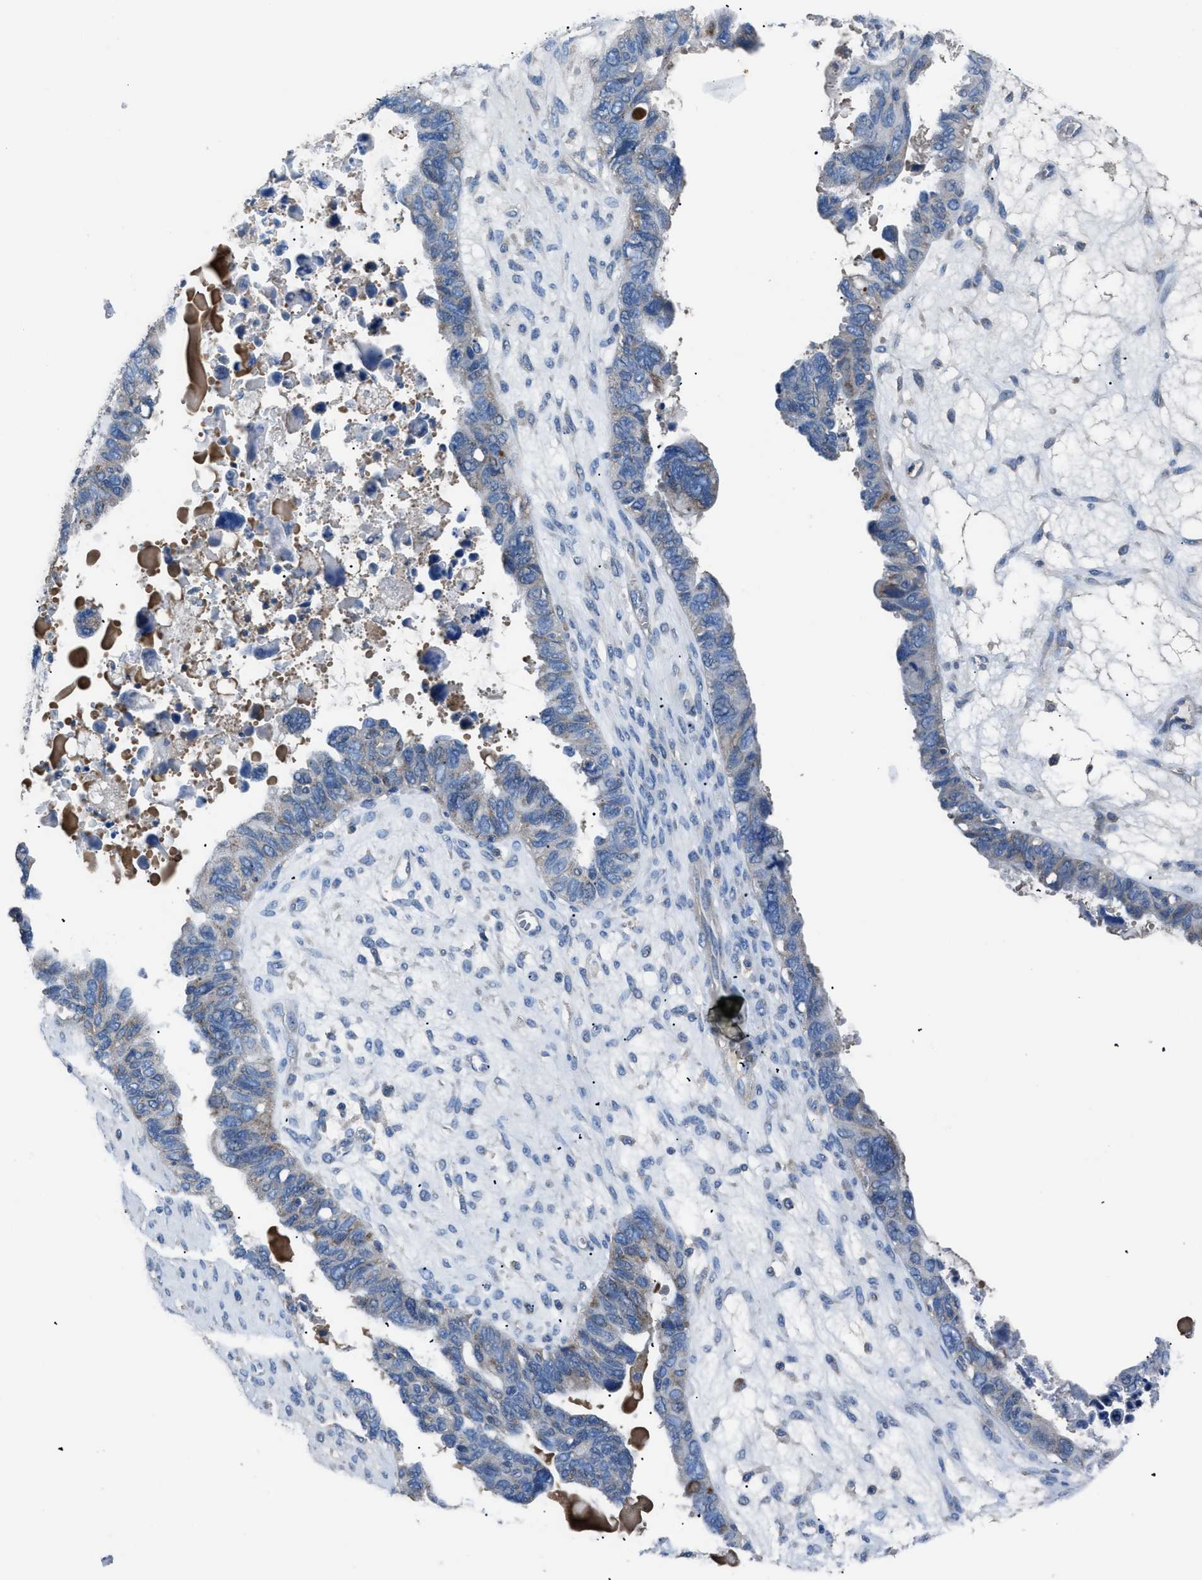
{"staining": {"intensity": "weak", "quantity": "<25%", "location": "cytoplasmic/membranous"}, "tissue": "ovarian cancer", "cell_type": "Tumor cells", "image_type": "cancer", "snomed": [{"axis": "morphology", "description": "Cystadenocarcinoma, serous, NOS"}, {"axis": "topography", "description": "Ovary"}], "caption": "There is no significant staining in tumor cells of serous cystadenocarcinoma (ovarian).", "gene": "SGCZ", "patient": {"sex": "female", "age": 79}}